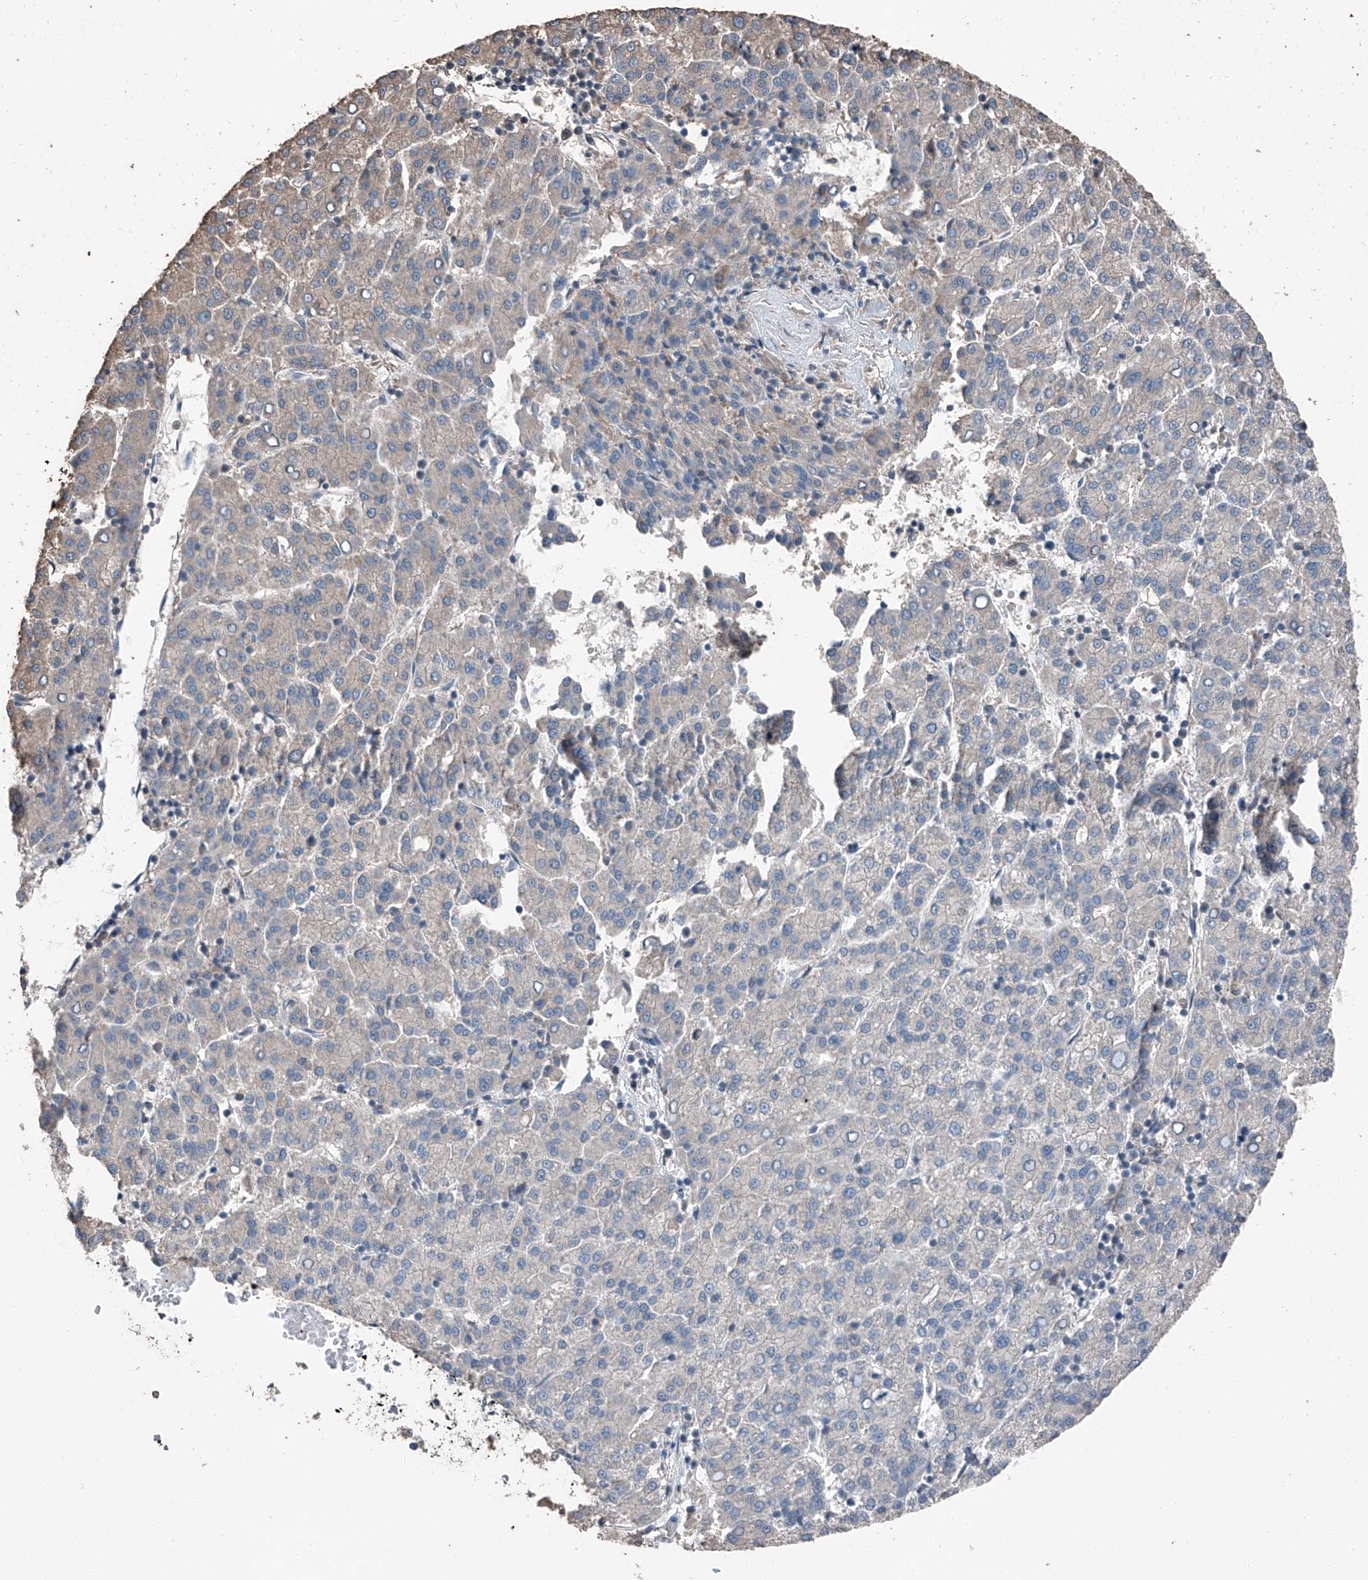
{"staining": {"intensity": "negative", "quantity": "none", "location": "none"}, "tissue": "liver cancer", "cell_type": "Tumor cells", "image_type": "cancer", "snomed": [{"axis": "morphology", "description": "Carcinoma, Hepatocellular, NOS"}, {"axis": "topography", "description": "Liver"}], "caption": "High power microscopy photomicrograph of an immunohistochemistry image of liver cancer (hepatocellular carcinoma), revealing no significant staining in tumor cells.", "gene": "MAMLD1", "patient": {"sex": "female", "age": 58}}